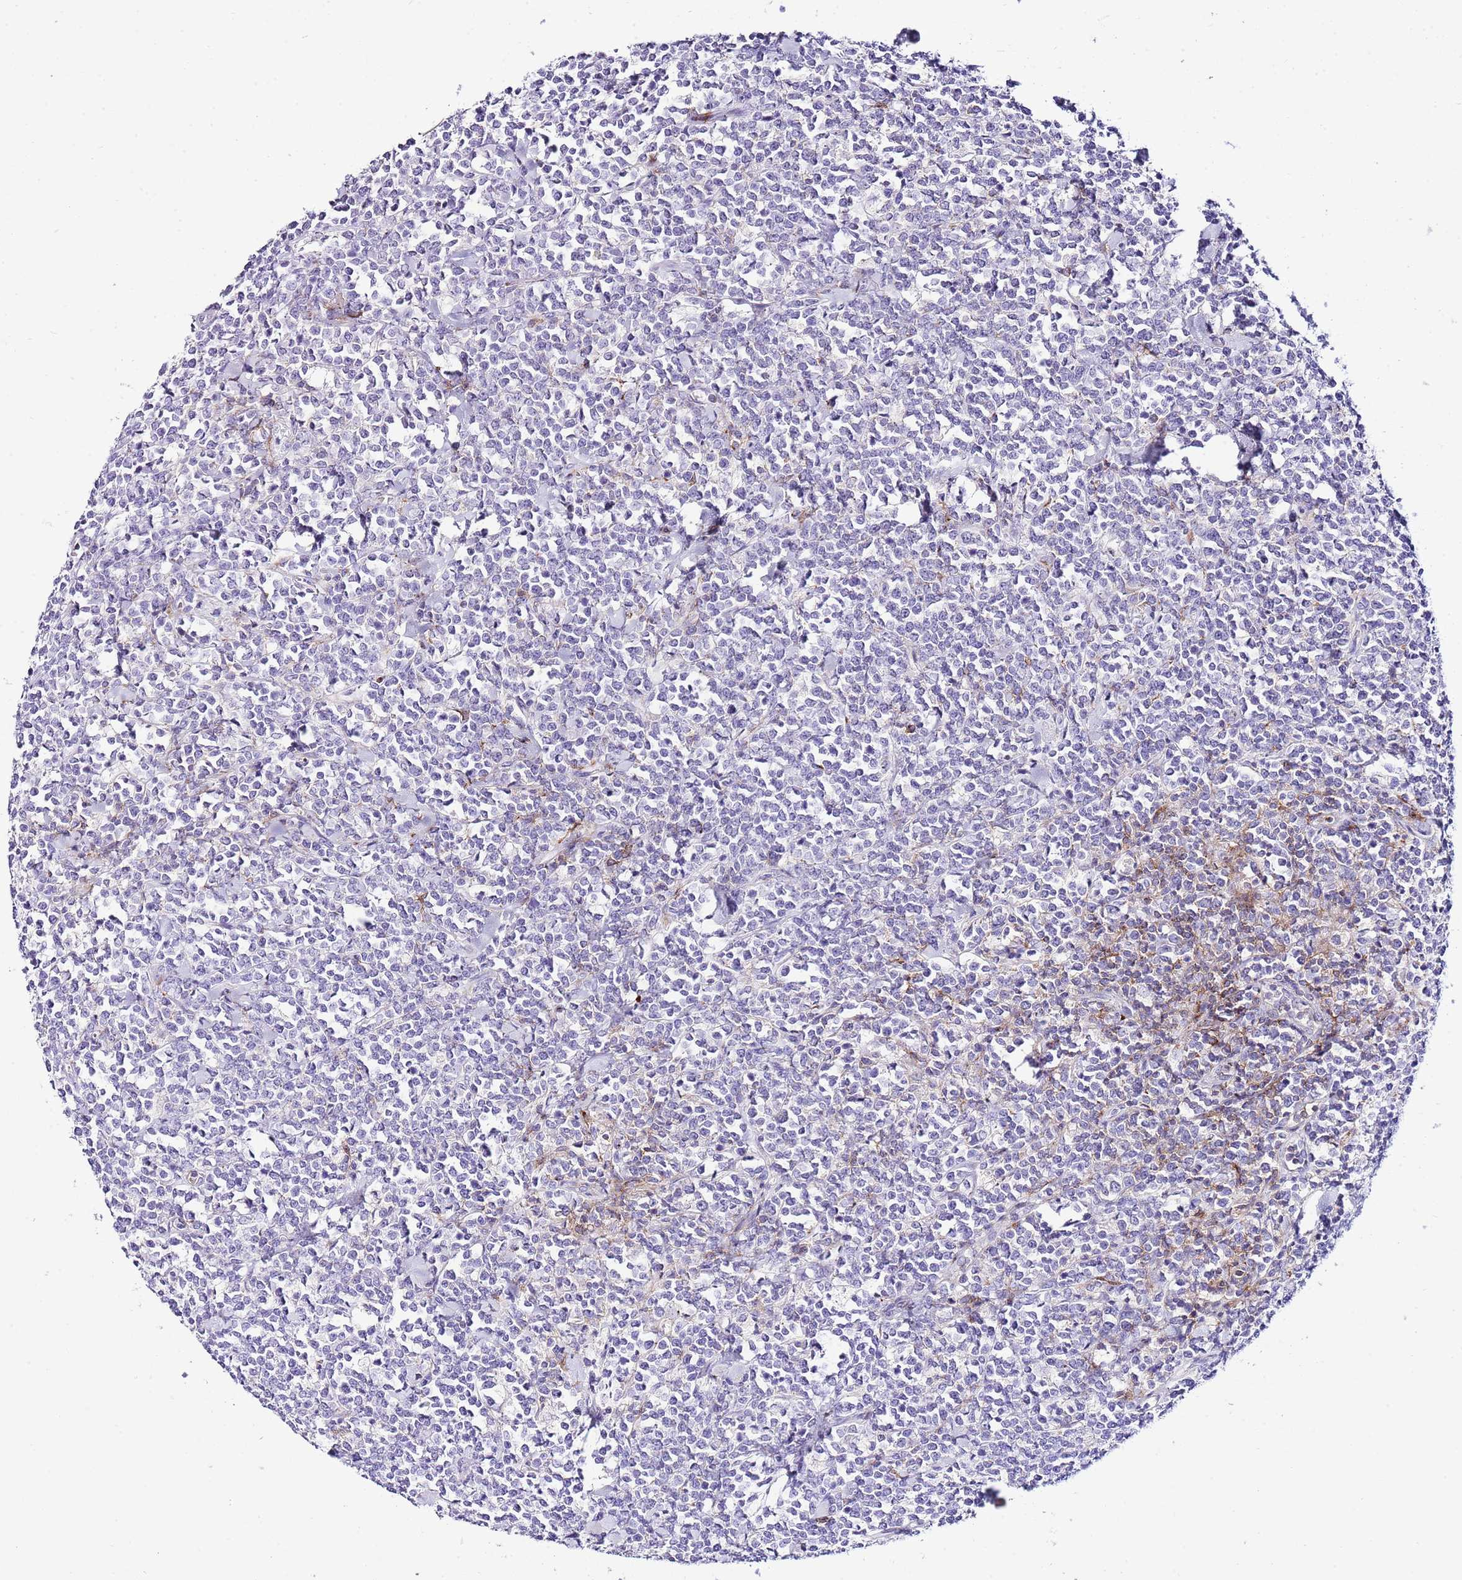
{"staining": {"intensity": "negative", "quantity": "none", "location": "none"}, "tissue": "lymphoma", "cell_type": "Tumor cells", "image_type": "cancer", "snomed": [{"axis": "morphology", "description": "Malignant lymphoma, non-Hodgkin's type, High grade"}, {"axis": "topography", "description": "Small intestine"}, {"axis": "topography", "description": "Colon"}], "caption": "Immunohistochemical staining of human malignant lymphoma, non-Hodgkin's type (high-grade) exhibits no significant positivity in tumor cells.", "gene": "ALDH3A1", "patient": {"sex": "male", "age": 8}}